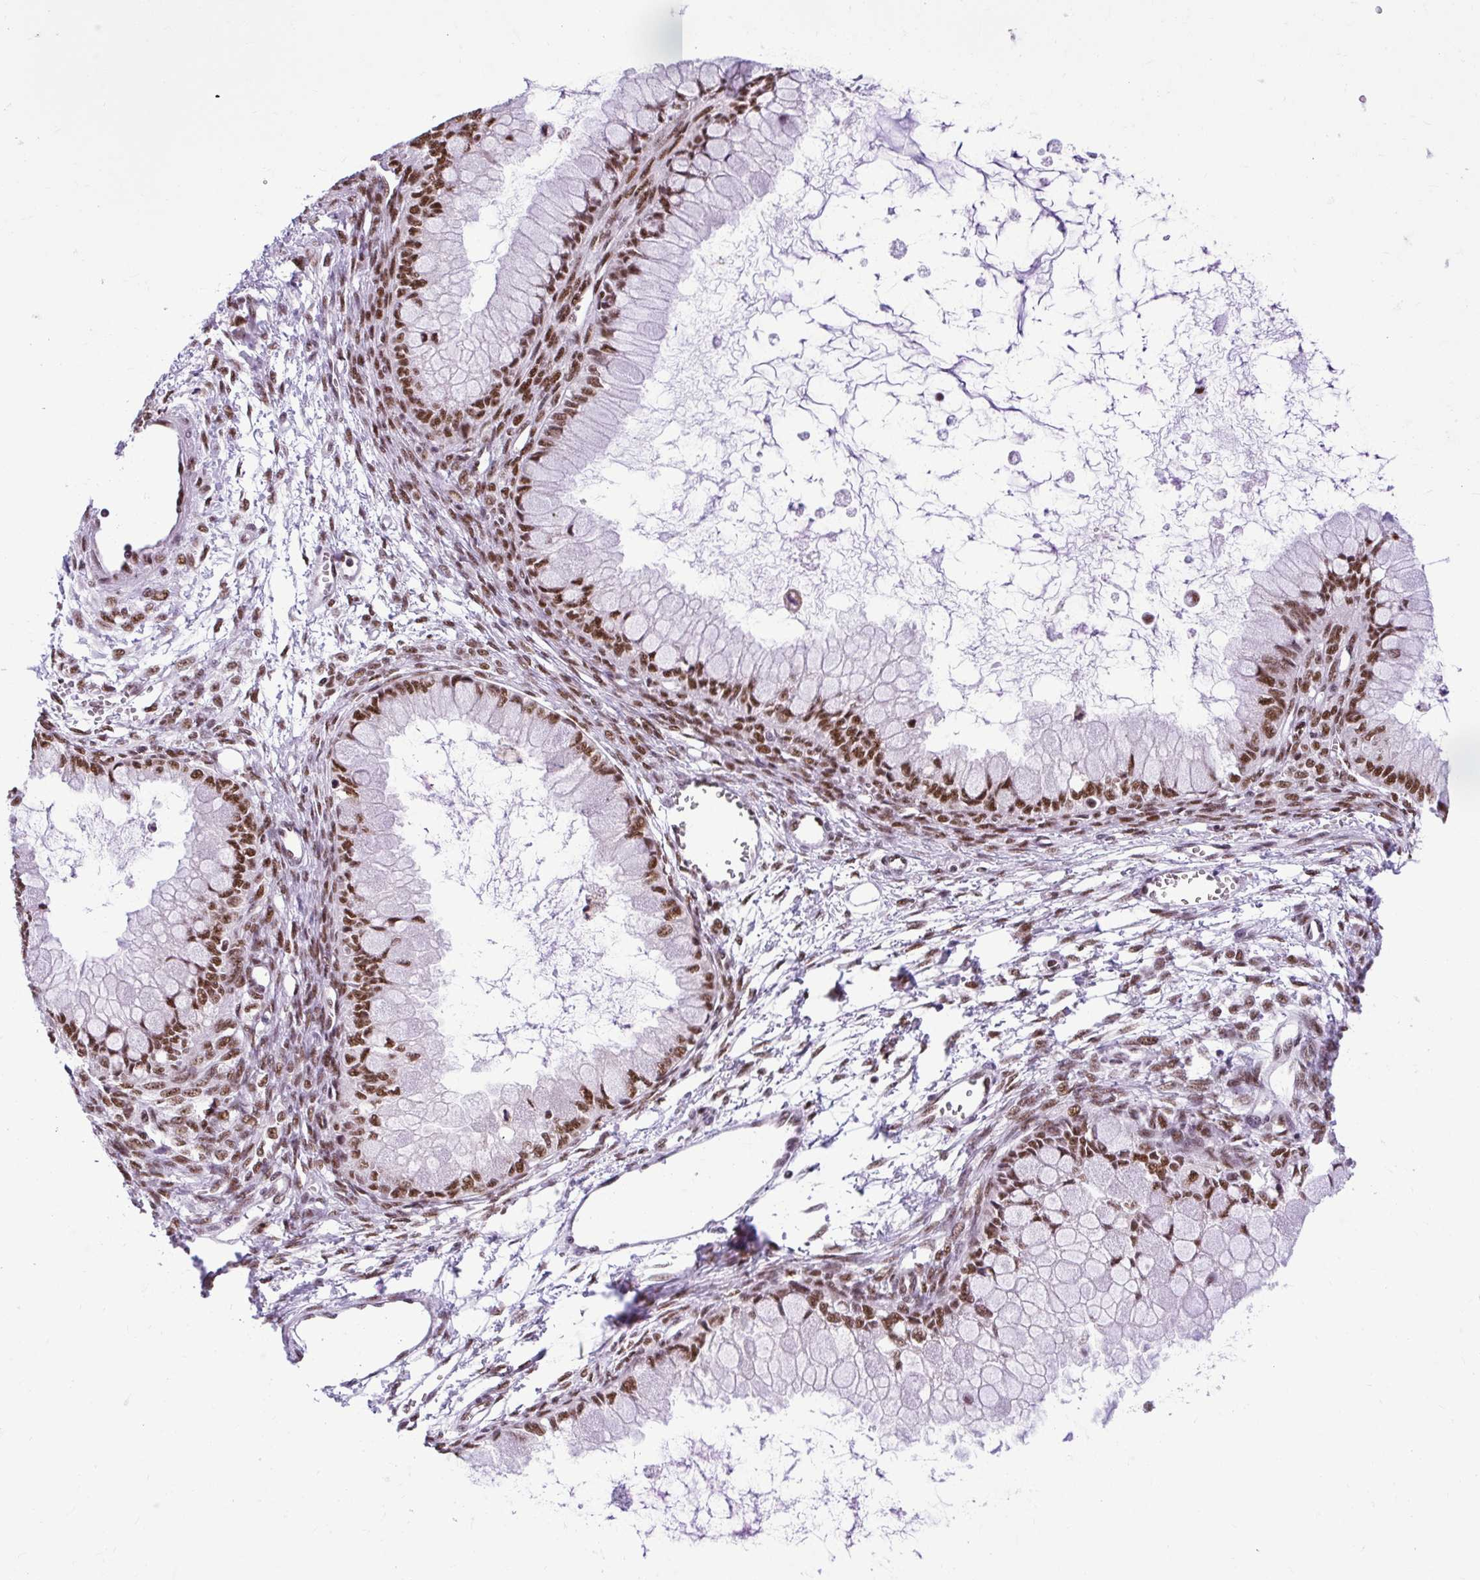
{"staining": {"intensity": "strong", "quantity": ">75%", "location": "nuclear"}, "tissue": "ovarian cancer", "cell_type": "Tumor cells", "image_type": "cancer", "snomed": [{"axis": "morphology", "description": "Cystadenocarcinoma, mucinous, NOS"}, {"axis": "topography", "description": "Ovary"}], "caption": "Immunohistochemical staining of ovarian cancer (mucinous cystadenocarcinoma) reveals high levels of strong nuclear protein staining in approximately >75% of tumor cells.", "gene": "PRPF19", "patient": {"sex": "female", "age": 34}}